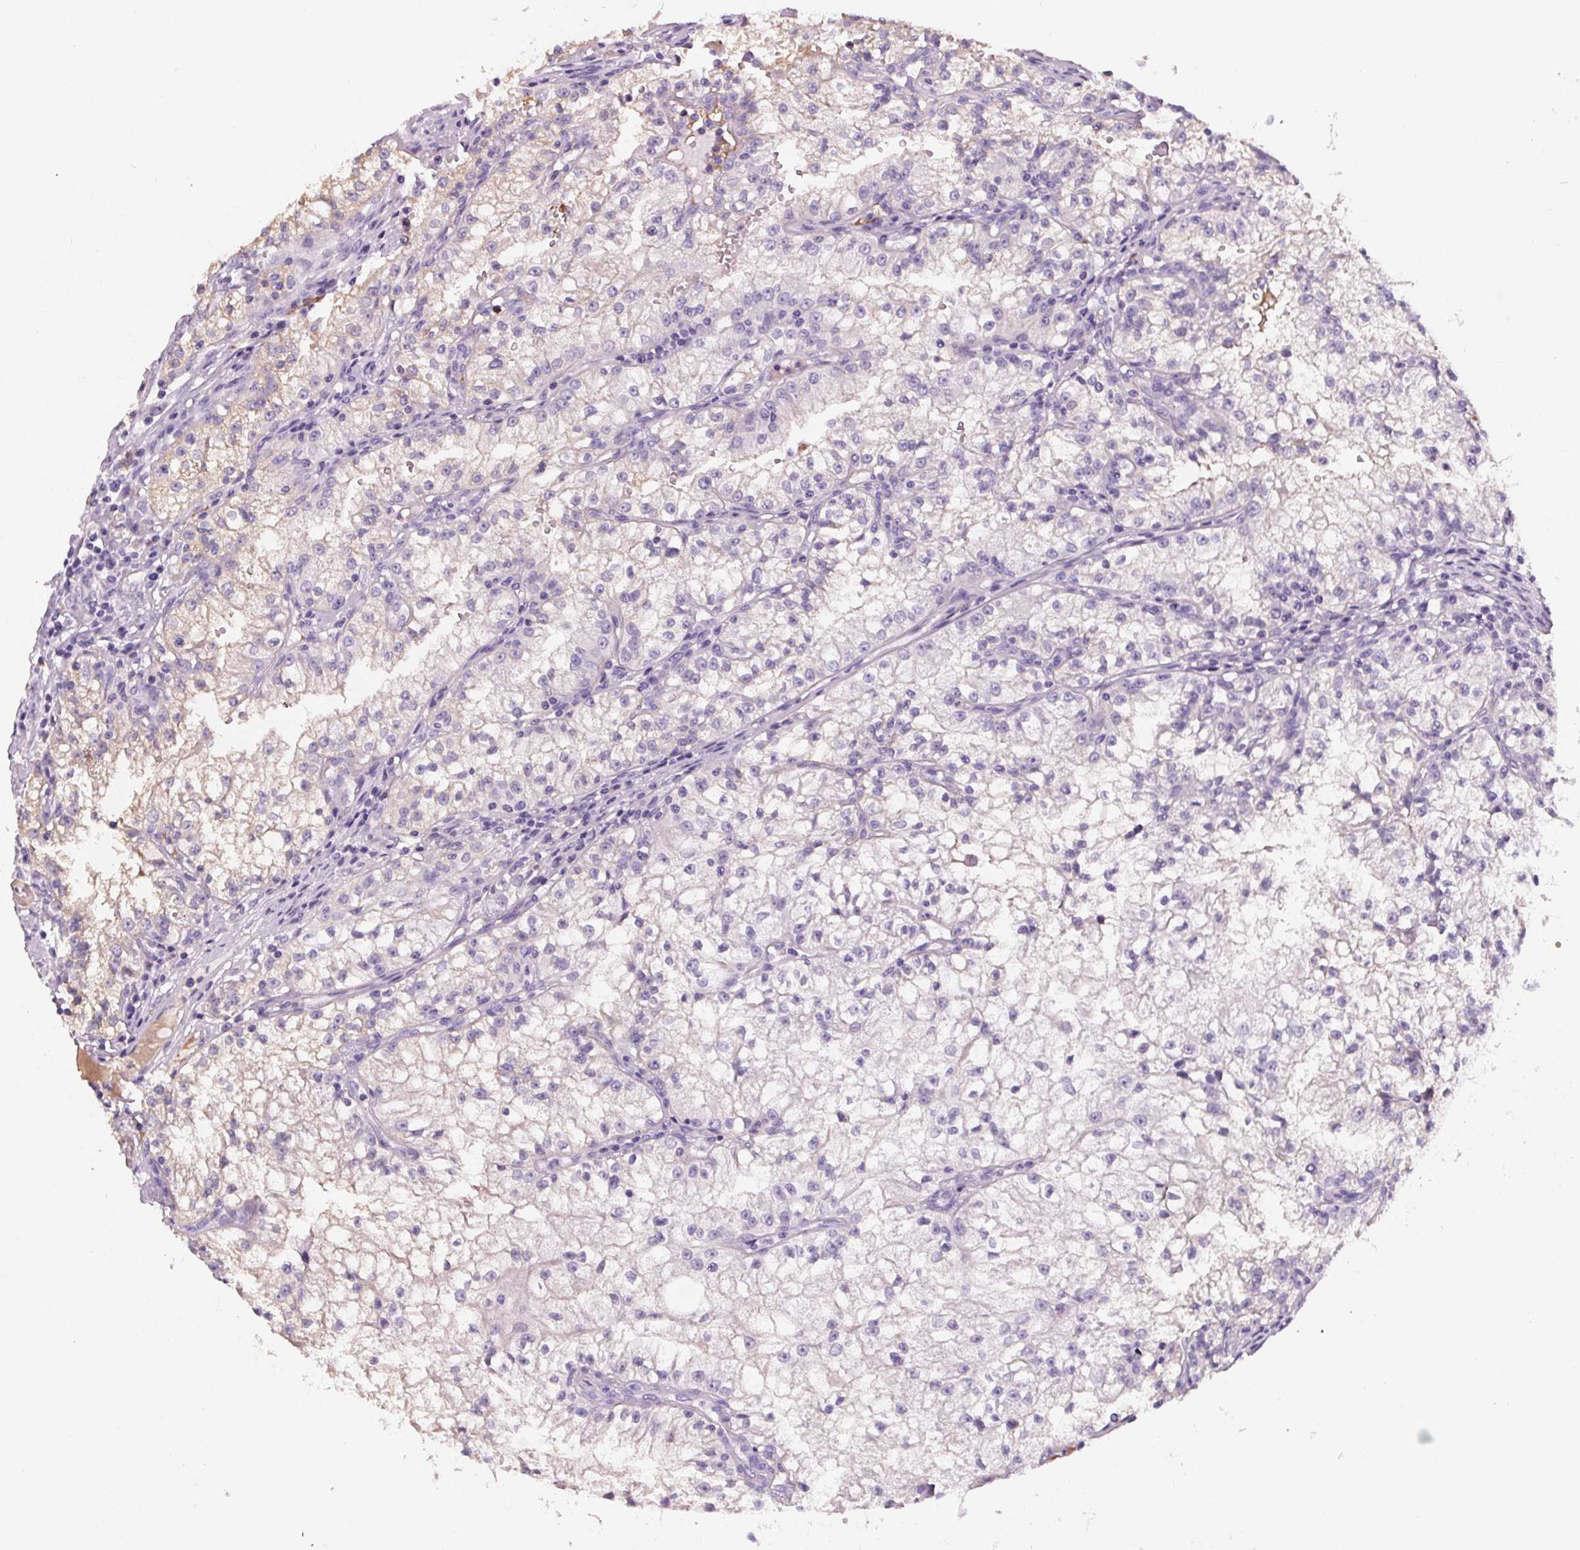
{"staining": {"intensity": "negative", "quantity": "none", "location": "none"}, "tissue": "renal cancer", "cell_type": "Tumor cells", "image_type": "cancer", "snomed": [{"axis": "morphology", "description": "Adenocarcinoma, NOS"}, {"axis": "topography", "description": "Kidney"}], "caption": "A micrograph of renal cancer (adenocarcinoma) stained for a protein exhibits no brown staining in tumor cells. (DAB IHC visualized using brightfield microscopy, high magnification).", "gene": "CD5L", "patient": {"sex": "male", "age": 36}}